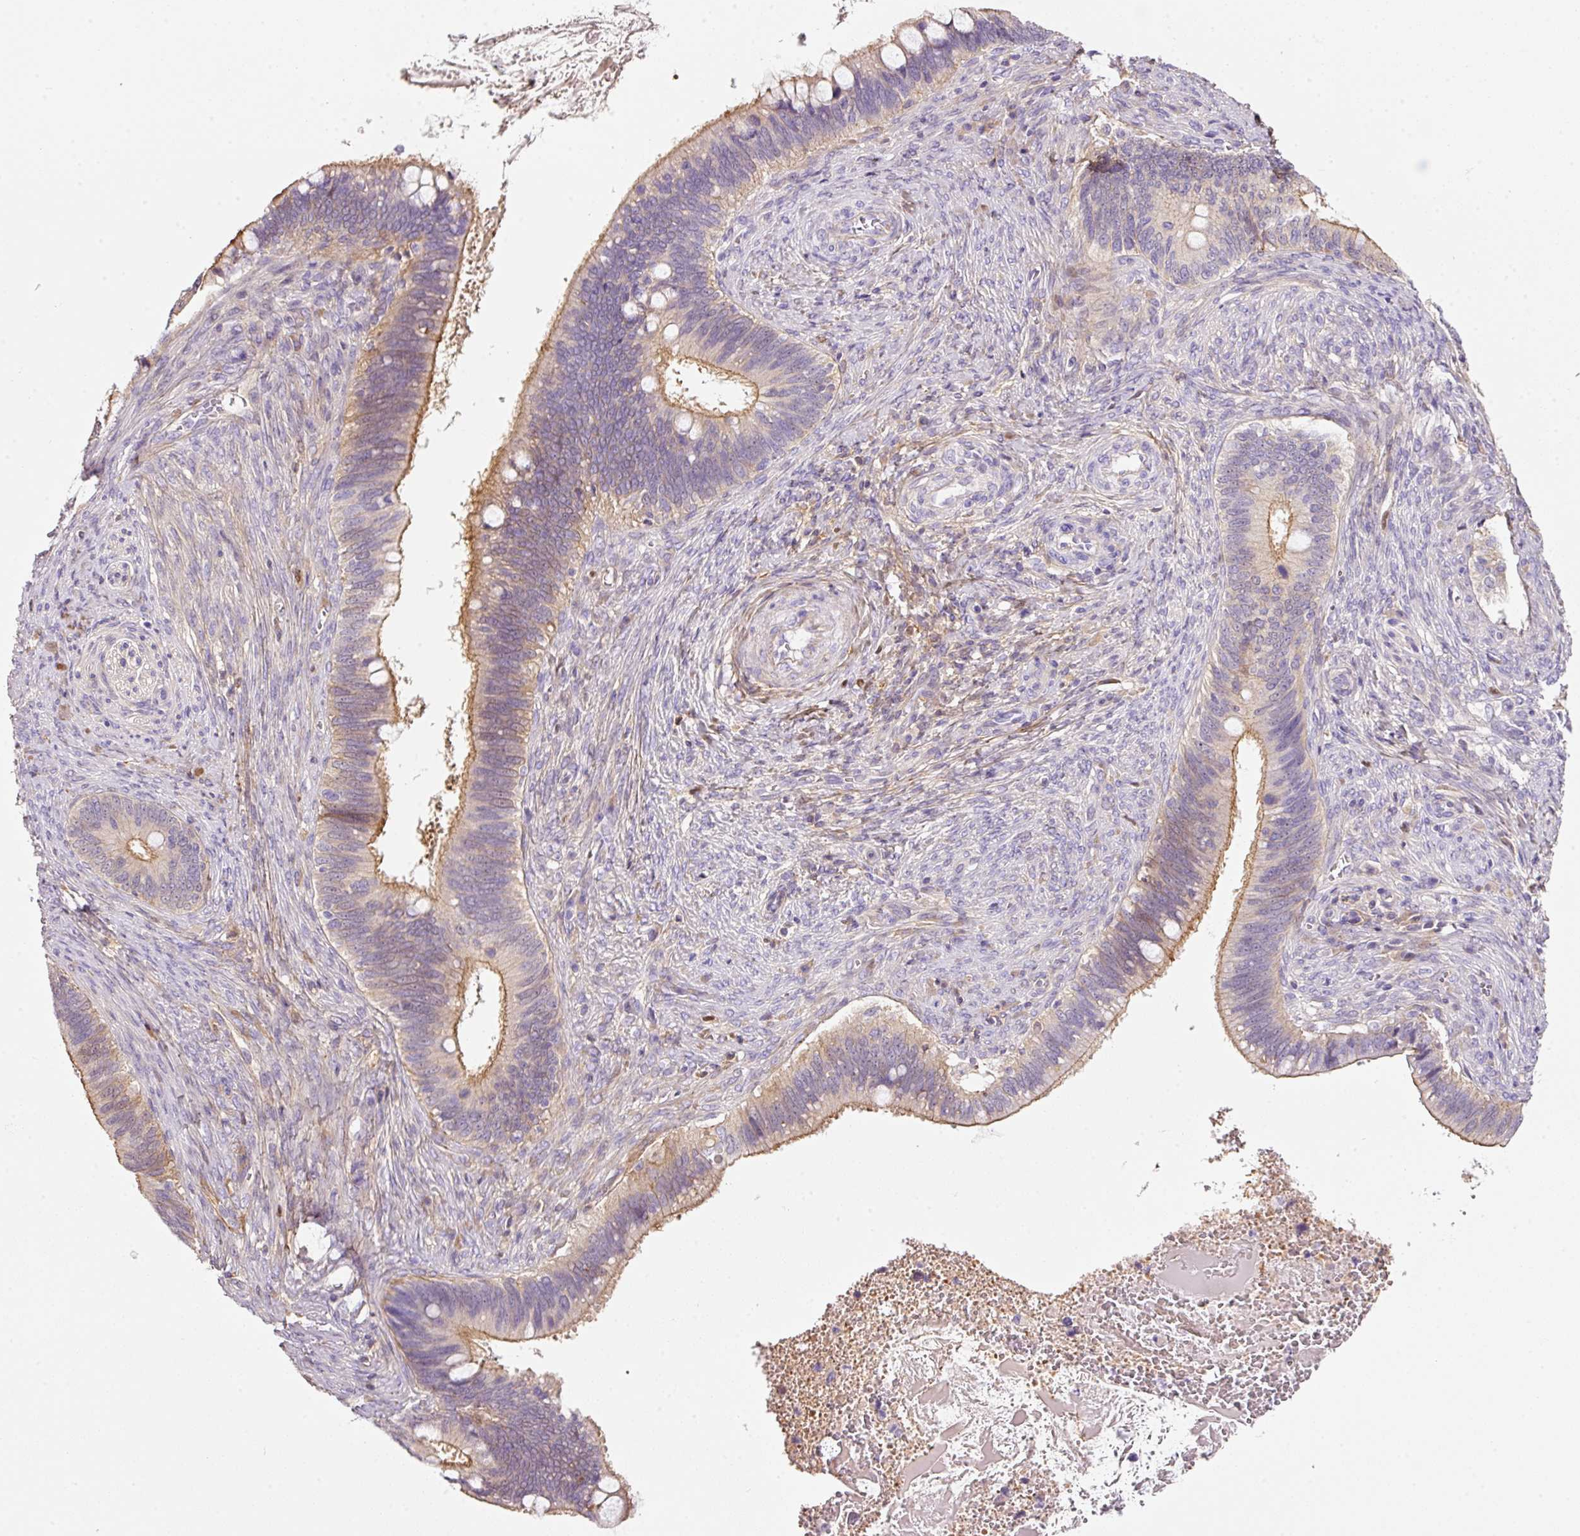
{"staining": {"intensity": "moderate", "quantity": "25%-75%", "location": "cytoplasmic/membranous"}, "tissue": "cervical cancer", "cell_type": "Tumor cells", "image_type": "cancer", "snomed": [{"axis": "morphology", "description": "Adenocarcinoma, NOS"}, {"axis": "topography", "description": "Cervix"}], "caption": "This is a histology image of IHC staining of cervical cancer, which shows moderate expression in the cytoplasmic/membranous of tumor cells.", "gene": "SOS2", "patient": {"sex": "female", "age": 42}}